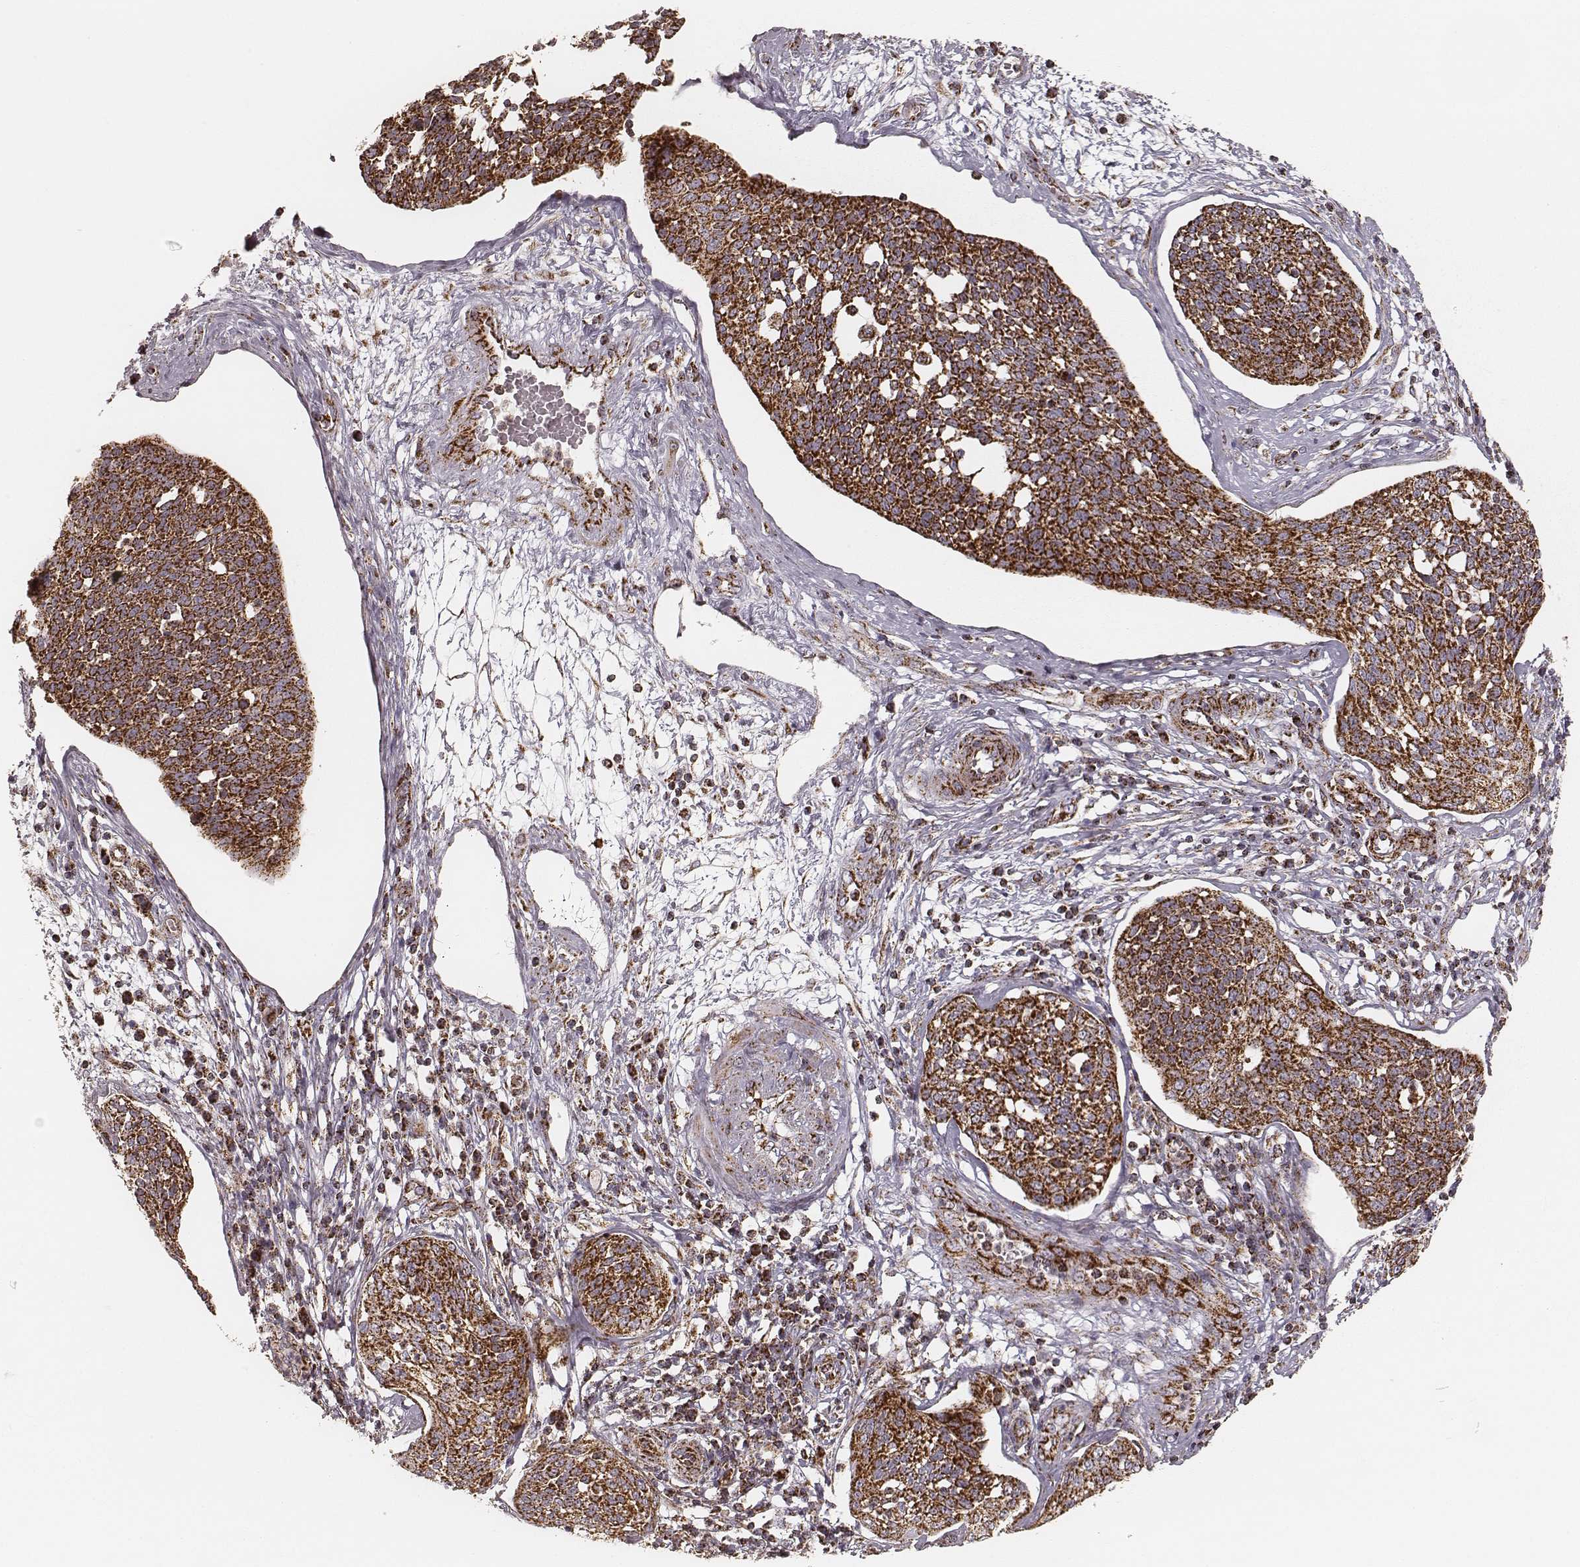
{"staining": {"intensity": "strong", "quantity": ">75%", "location": "cytoplasmic/membranous"}, "tissue": "cervical cancer", "cell_type": "Tumor cells", "image_type": "cancer", "snomed": [{"axis": "morphology", "description": "Squamous cell carcinoma, NOS"}, {"axis": "topography", "description": "Cervix"}], "caption": "Tumor cells demonstrate strong cytoplasmic/membranous staining in approximately >75% of cells in cervical cancer. (brown staining indicates protein expression, while blue staining denotes nuclei).", "gene": "CS", "patient": {"sex": "female", "age": 34}}